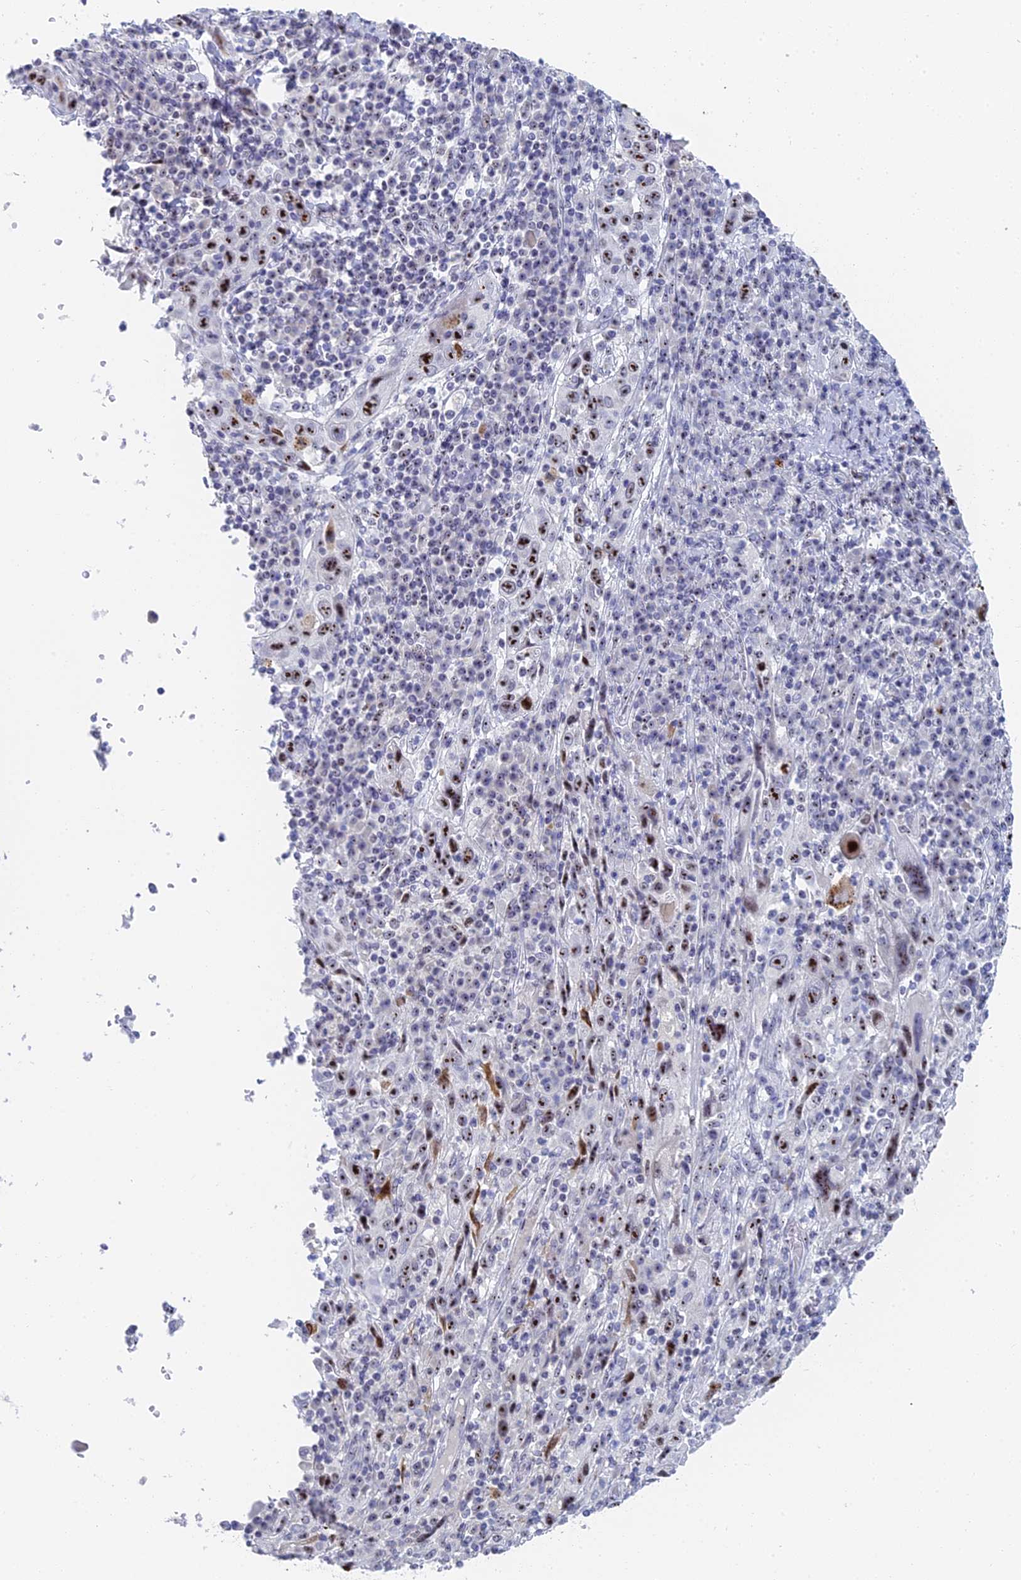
{"staining": {"intensity": "strong", "quantity": "25%-75%", "location": "nuclear"}, "tissue": "cervical cancer", "cell_type": "Tumor cells", "image_type": "cancer", "snomed": [{"axis": "morphology", "description": "Squamous cell carcinoma, NOS"}, {"axis": "topography", "description": "Cervix"}], "caption": "Cervical cancer (squamous cell carcinoma) stained with DAB (3,3'-diaminobenzidine) immunohistochemistry (IHC) exhibits high levels of strong nuclear staining in about 25%-75% of tumor cells.", "gene": "RSL1D1", "patient": {"sex": "female", "age": 46}}